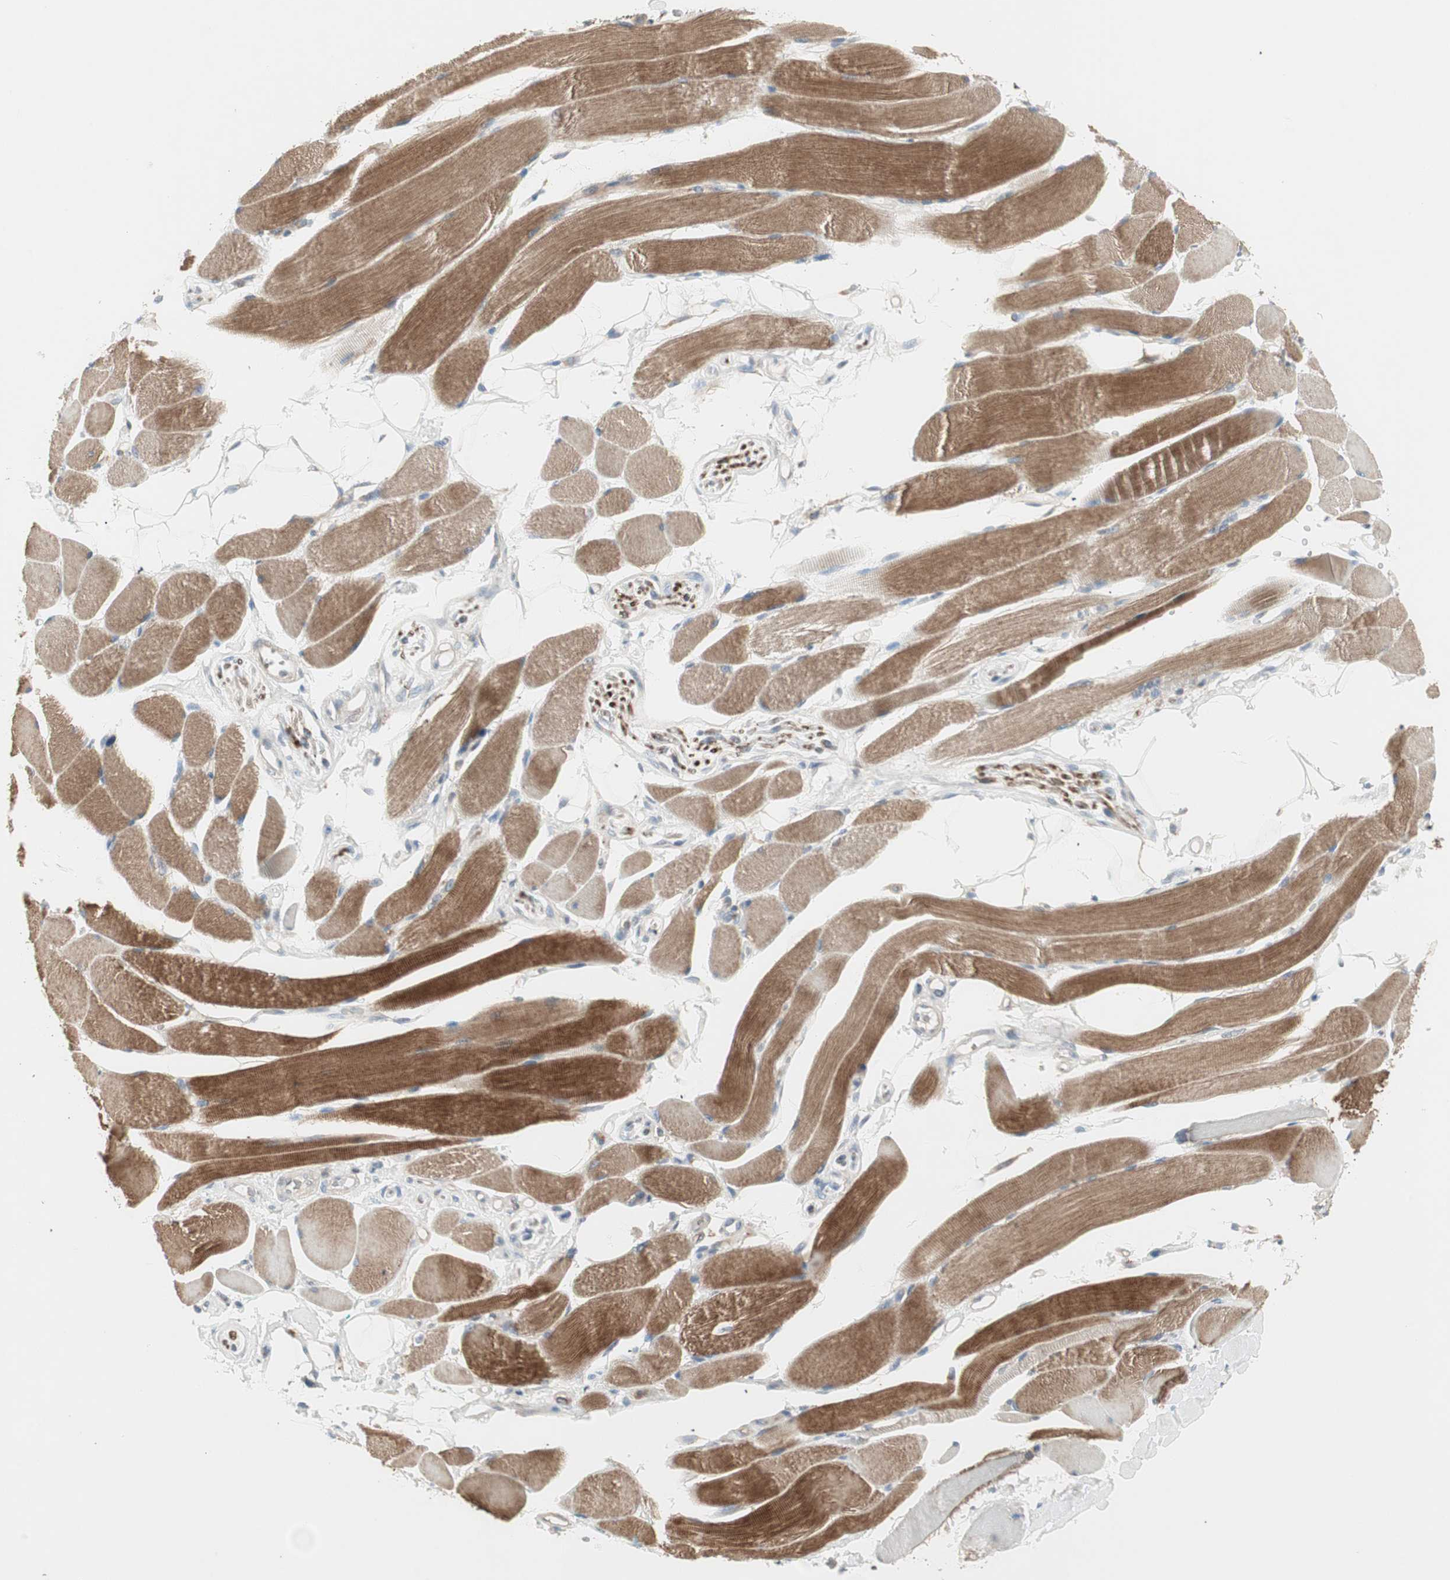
{"staining": {"intensity": "strong", "quantity": ">75%", "location": "cytoplasmic/membranous"}, "tissue": "skeletal muscle", "cell_type": "Myocytes", "image_type": "normal", "snomed": [{"axis": "morphology", "description": "Normal tissue, NOS"}, {"axis": "topography", "description": "Skeletal muscle"}, {"axis": "topography", "description": "Peripheral nerve tissue"}], "caption": "Benign skeletal muscle exhibits strong cytoplasmic/membranous expression in approximately >75% of myocytes.", "gene": "MMP3", "patient": {"sex": "female", "age": 84}}